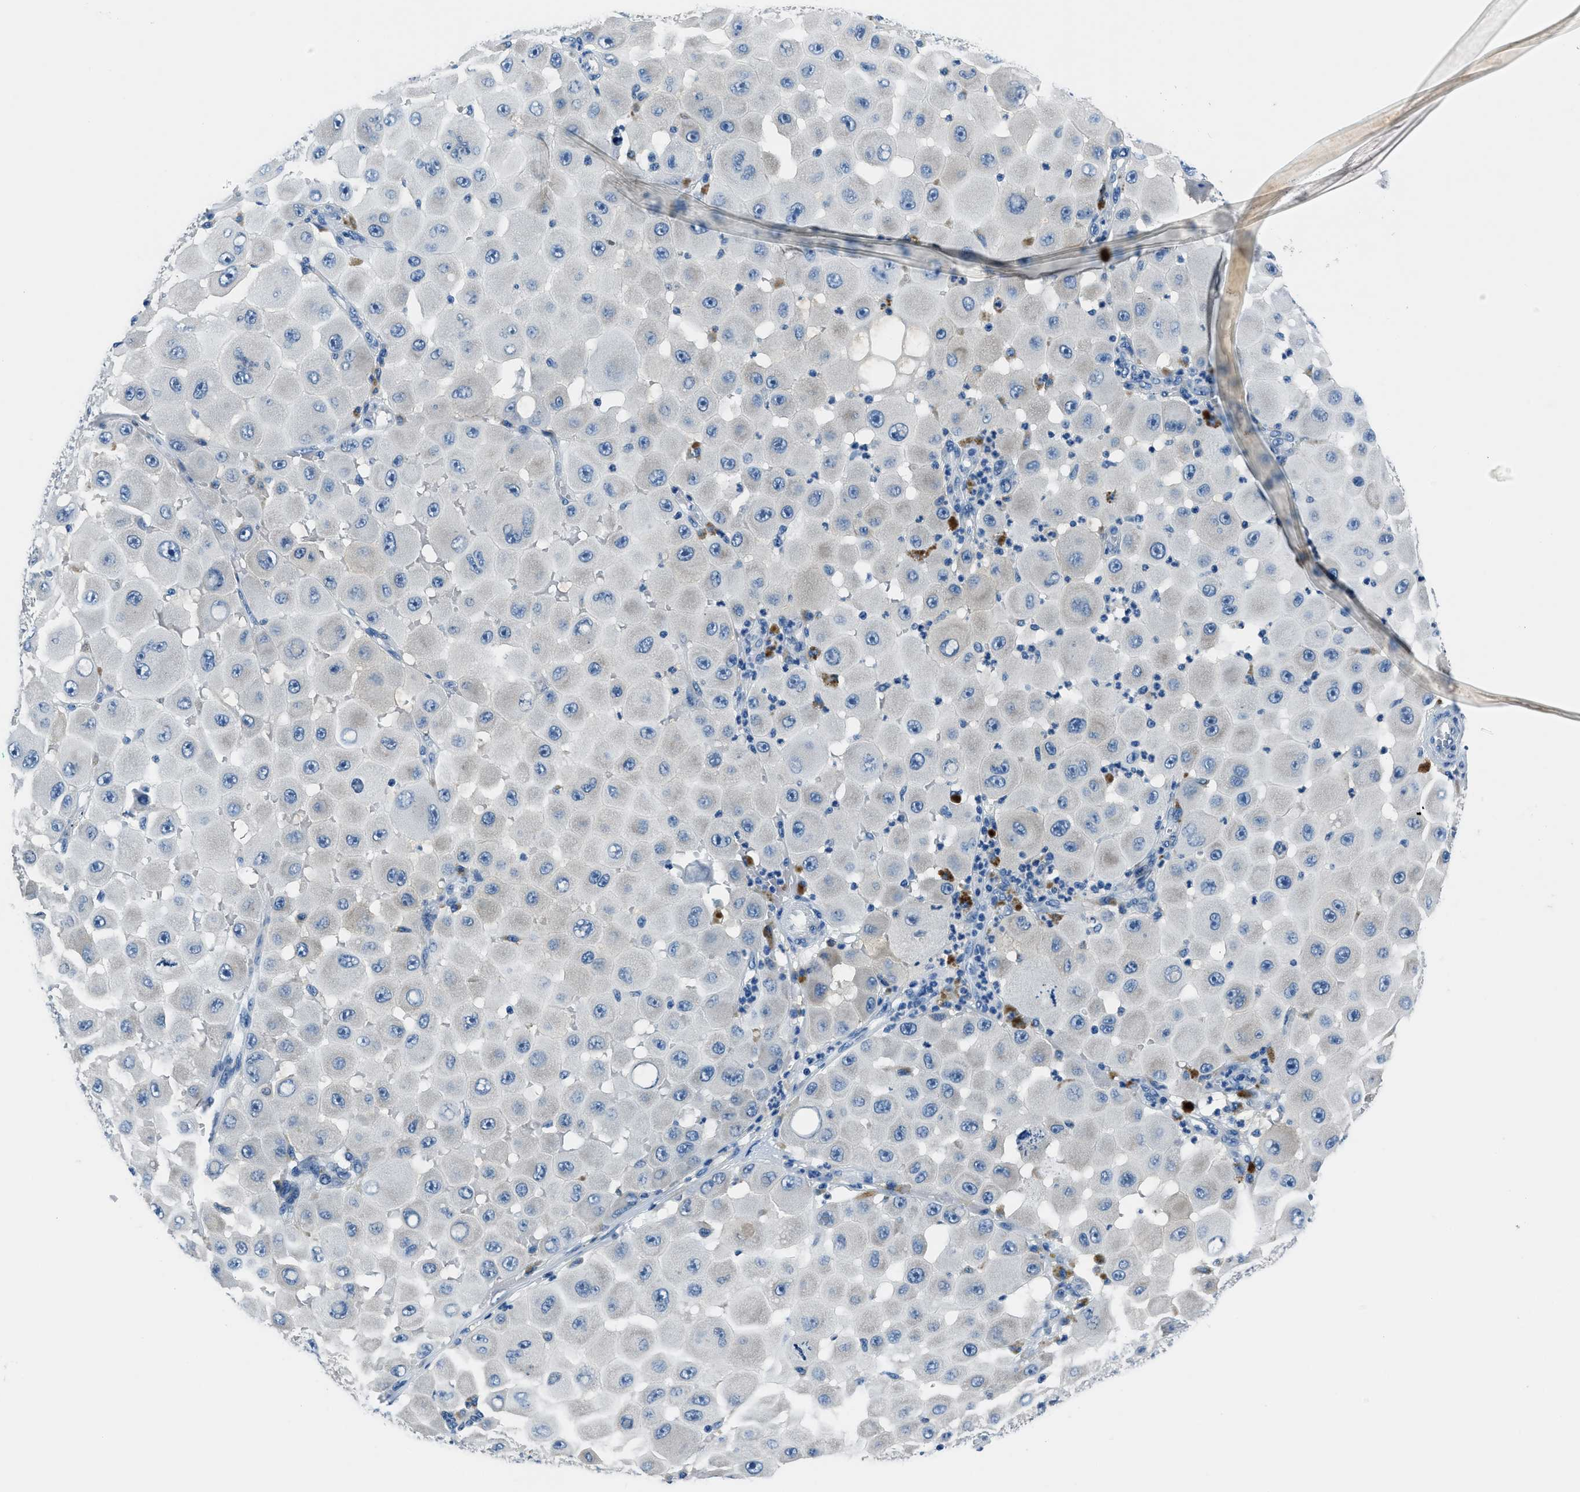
{"staining": {"intensity": "negative", "quantity": "none", "location": "none"}, "tissue": "melanoma", "cell_type": "Tumor cells", "image_type": "cancer", "snomed": [{"axis": "morphology", "description": "Malignant melanoma, NOS"}, {"axis": "topography", "description": "Skin"}], "caption": "IHC histopathology image of malignant melanoma stained for a protein (brown), which reveals no staining in tumor cells. (DAB (3,3'-diaminobenzidine) IHC, high magnification).", "gene": "GJA3", "patient": {"sex": "female", "age": 81}}